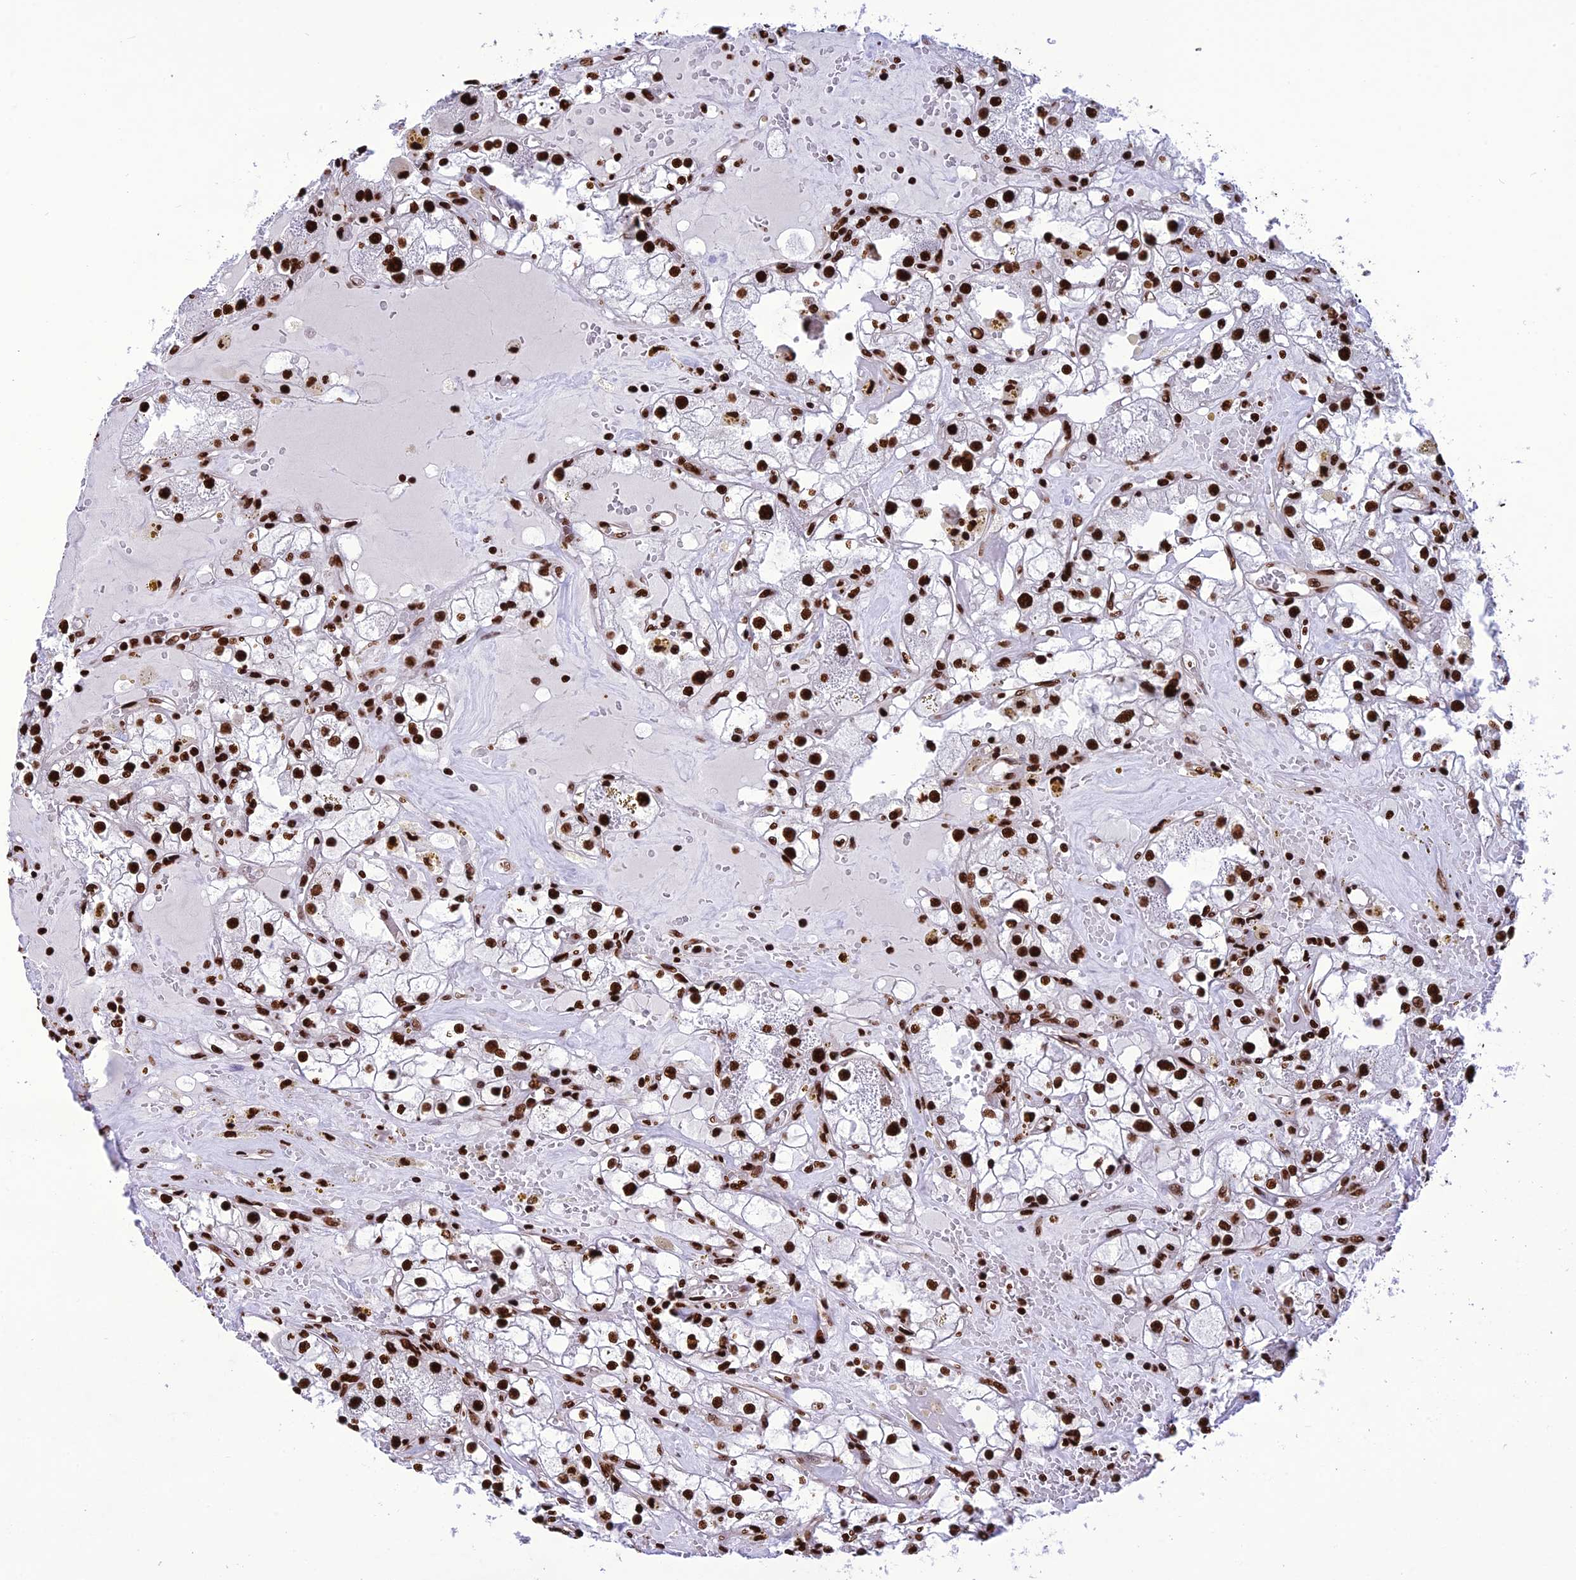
{"staining": {"intensity": "strong", "quantity": ">75%", "location": "nuclear"}, "tissue": "renal cancer", "cell_type": "Tumor cells", "image_type": "cancer", "snomed": [{"axis": "morphology", "description": "Adenocarcinoma, NOS"}, {"axis": "topography", "description": "Kidney"}], "caption": "Strong nuclear staining for a protein is present in about >75% of tumor cells of adenocarcinoma (renal) using IHC.", "gene": "INO80E", "patient": {"sex": "male", "age": 56}}